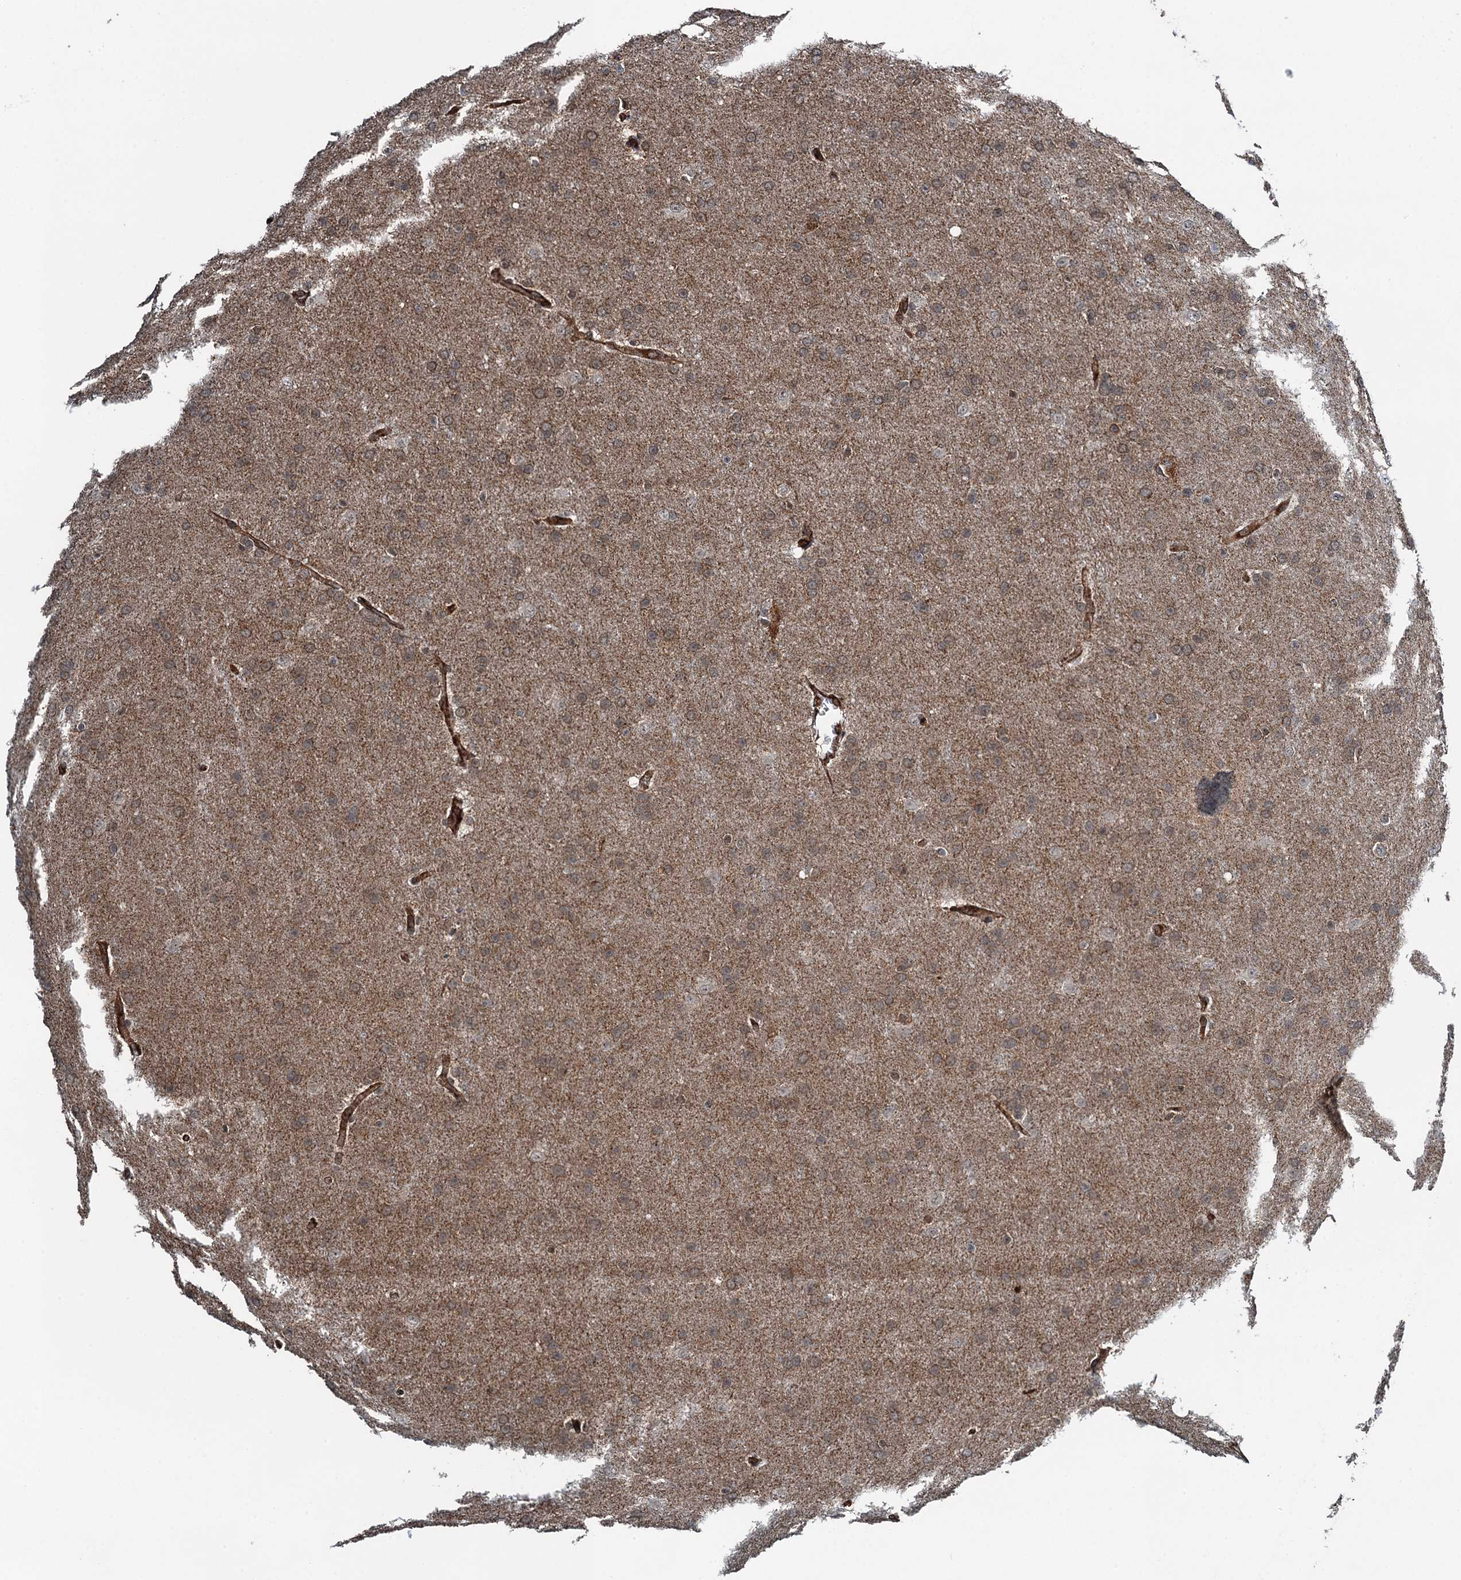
{"staining": {"intensity": "moderate", "quantity": ">75%", "location": "cytoplasmic/membranous"}, "tissue": "glioma", "cell_type": "Tumor cells", "image_type": "cancer", "snomed": [{"axis": "morphology", "description": "Glioma, malignant, Low grade"}, {"axis": "topography", "description": "Brain"}], "caption": "Tumor cells display medium levels of moderate cytoplasmic/membranous positivity in about >75% of cells in human malignant glioma (low-grade).", "gene": "WHAMM", "patient": {"sex": "female", "age": 32}}